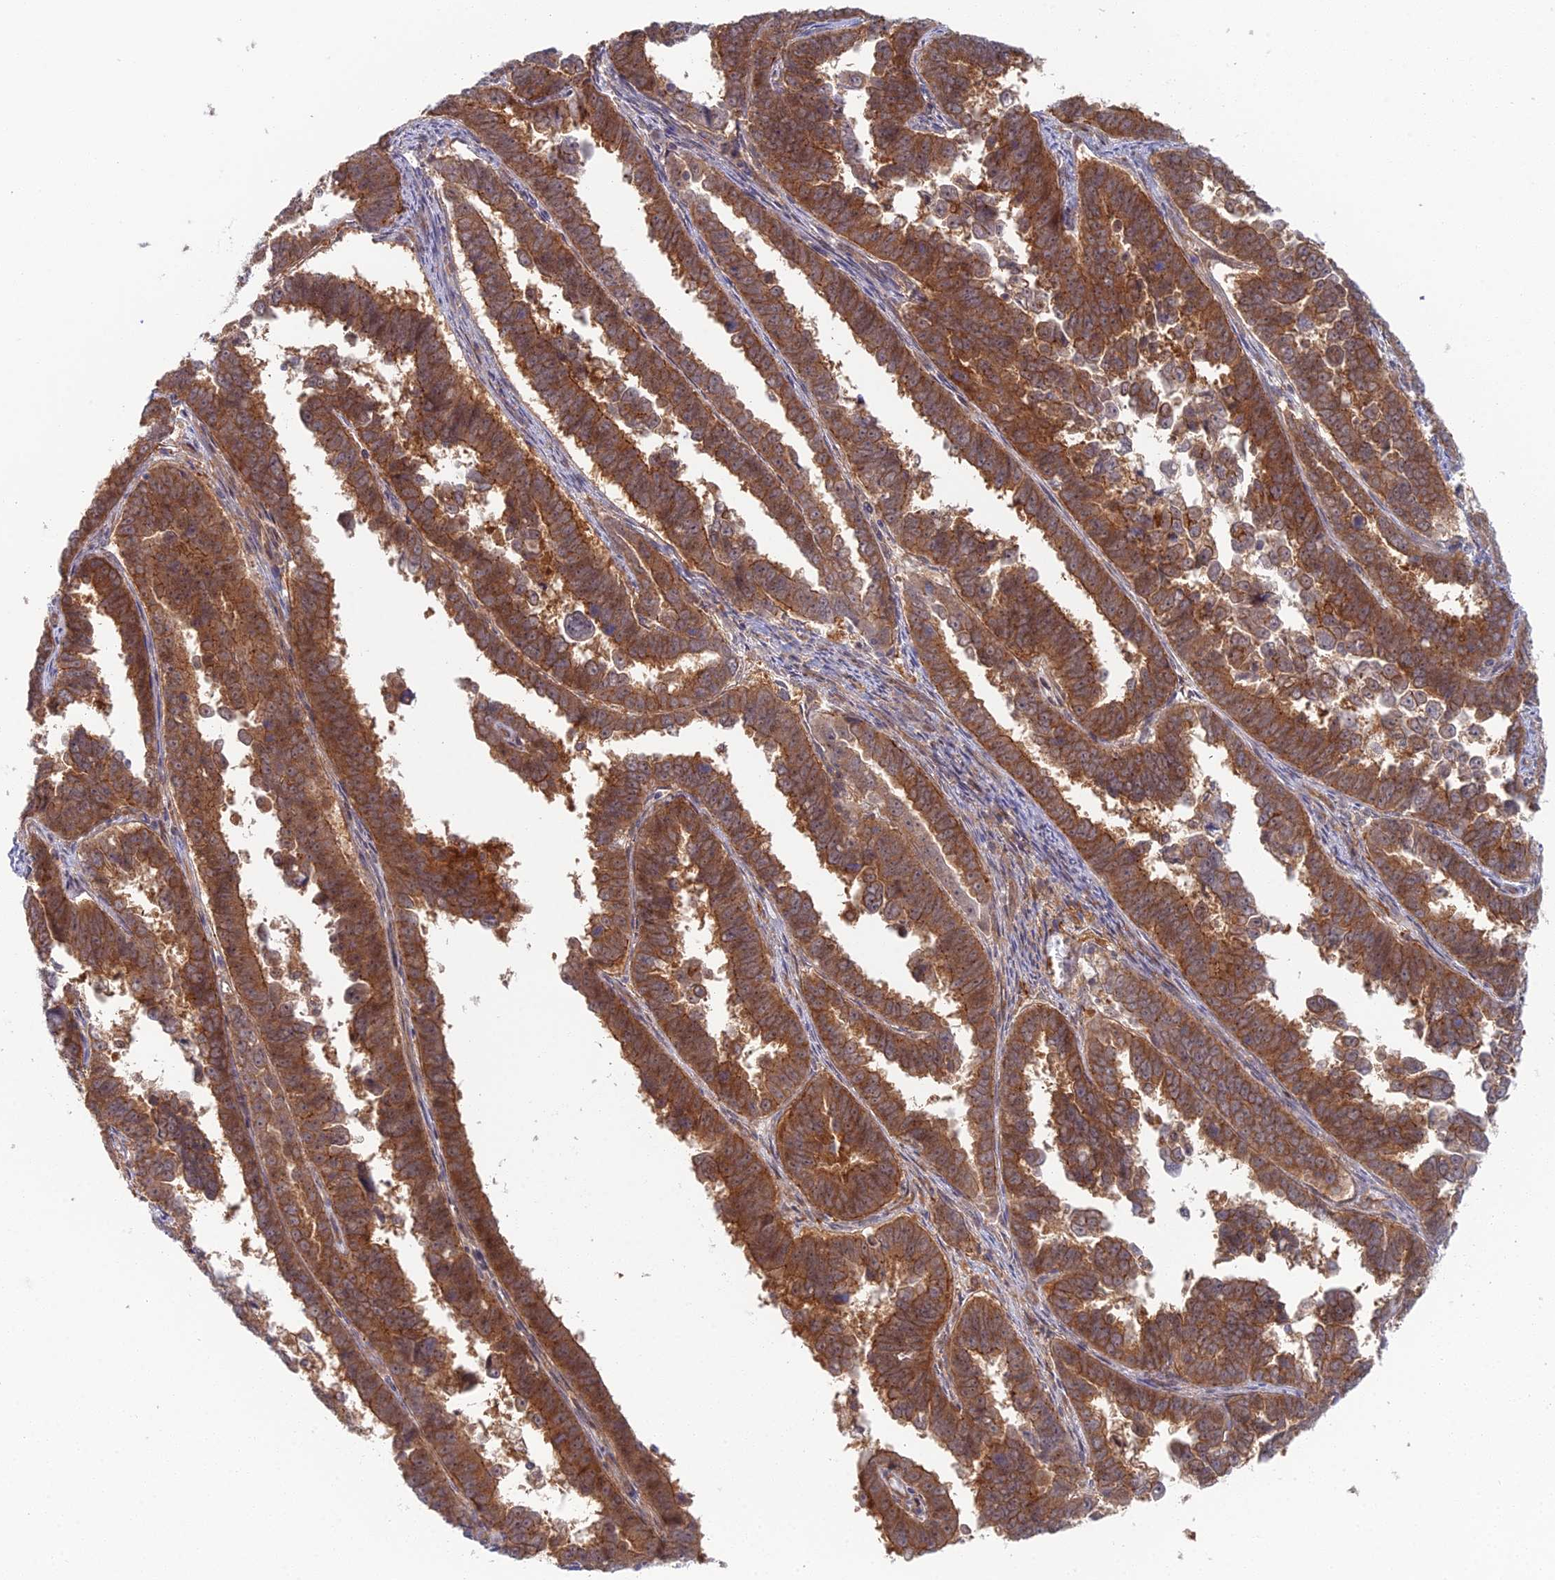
{"staining": {"intensity": "strong", "quantity": ">75%", "location": "cytoplasmic/membranous"}, "tissue": "endometrial cancer", "cell_type": "Tumor cells", "image_type": "cancer", "snomed": [{"axis": "morphology", "description": "Adenocarcinoma, NOS"}, {"axis": "topography", "description": "Endometrium"}], "caption": "Approximately >75% of tumor cells in endometrial cancer reveal strong cytoplasmic/membranous protein staining as visualized by brown immunohistochemical staining.", "gene": "ABHD1", "patient": {"sex": "female", "age": 75}}